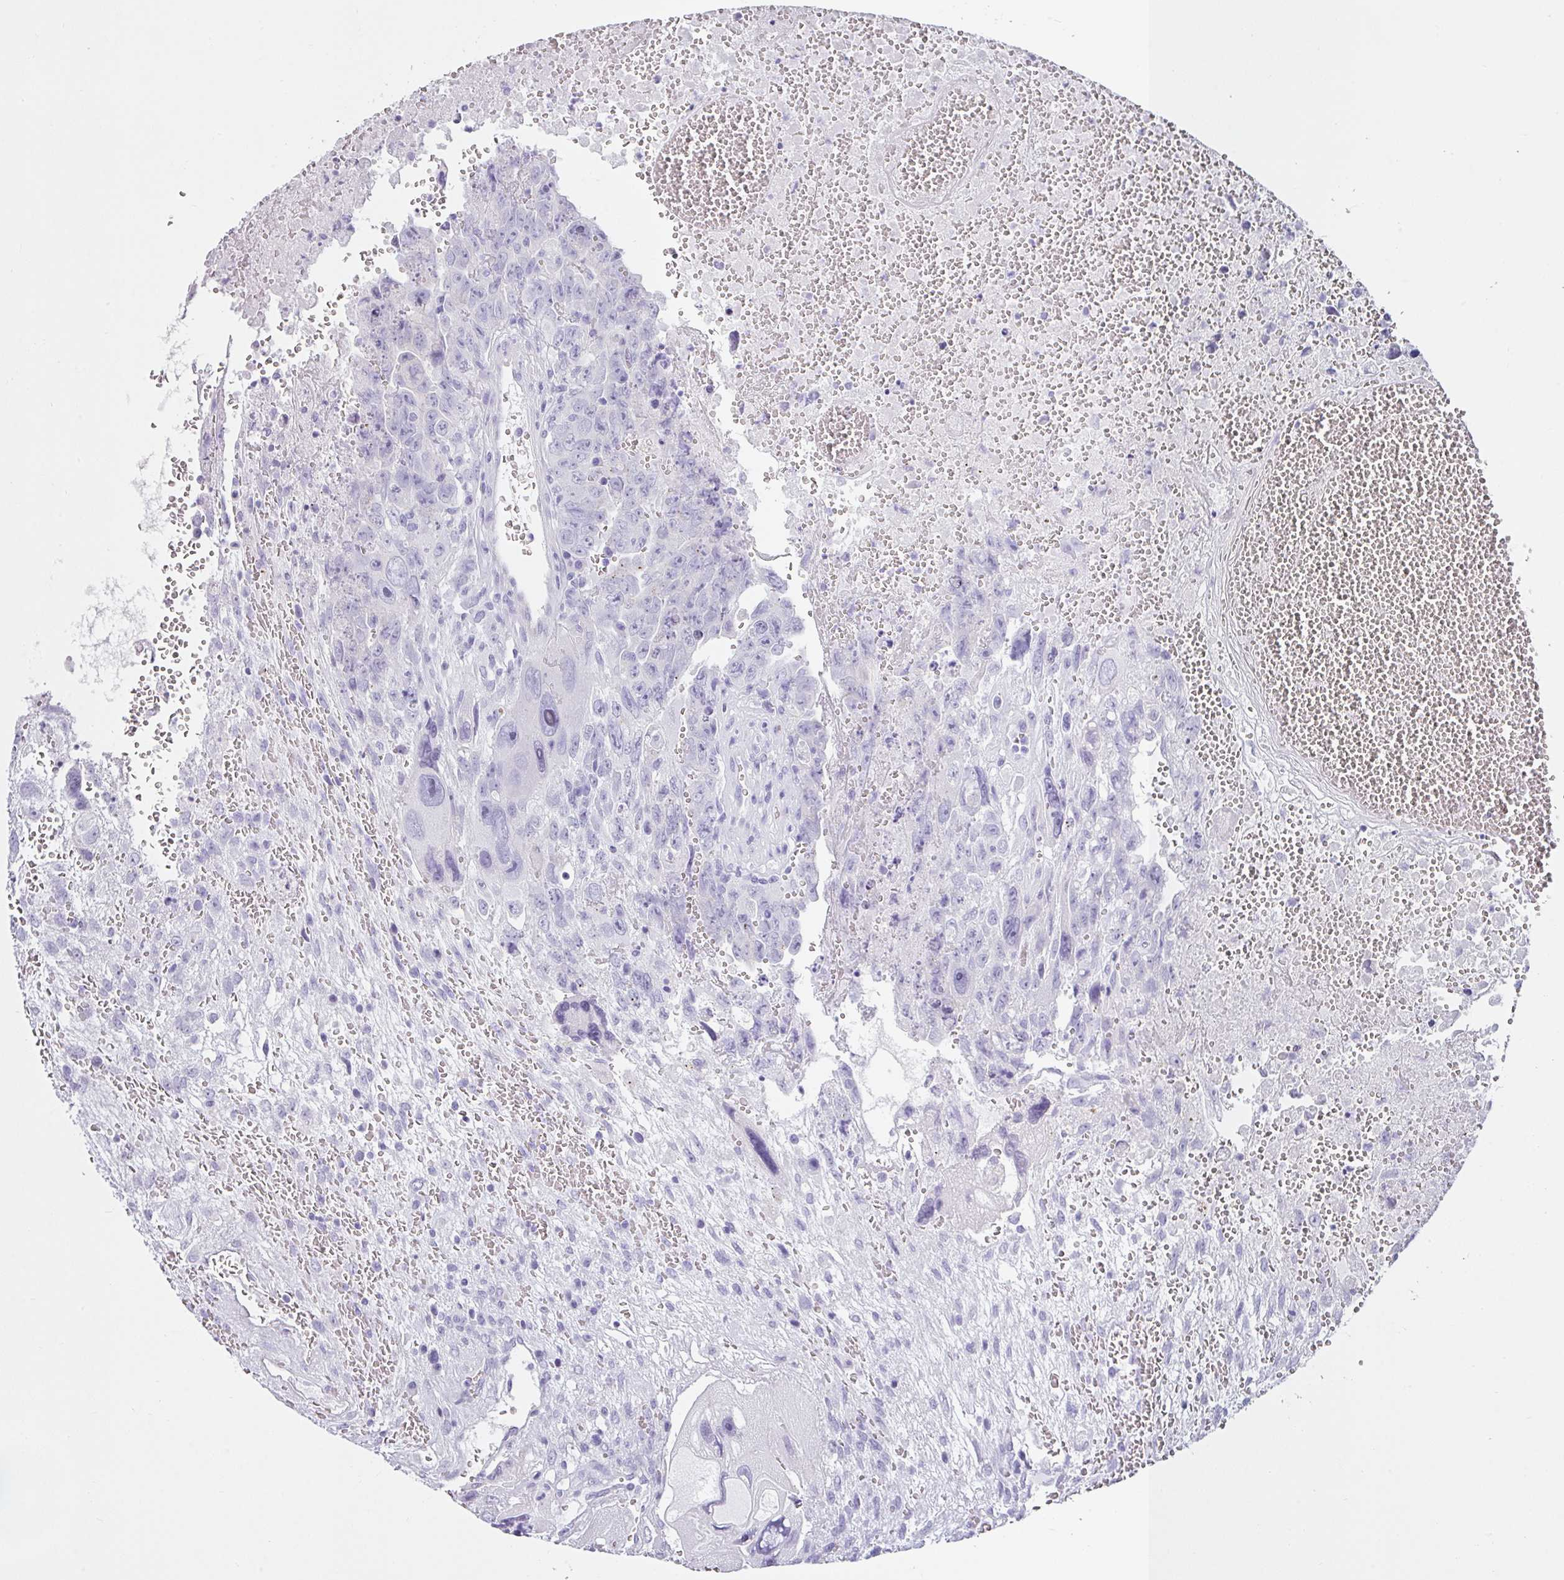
{"staining": {"intensity": "negative", "quantity": "none", "location": "none"}, "tissue": "testis cancer", "cell_type": "Tumor cells", "image_type": "cancer", "snomed": [{"axis": "morphology", "description": "Carcinoma, Embryonal, NOS"}, {"axis": "topography", "description": "Testis"}], "caption": "Testis cancer (embryonal carcinoma) stained for a protein using immunohistochemistry (IHC) reveals no staining tumor cells.", "gene": "VCY1B", "patient": {"sex": "male", "age": 28}}